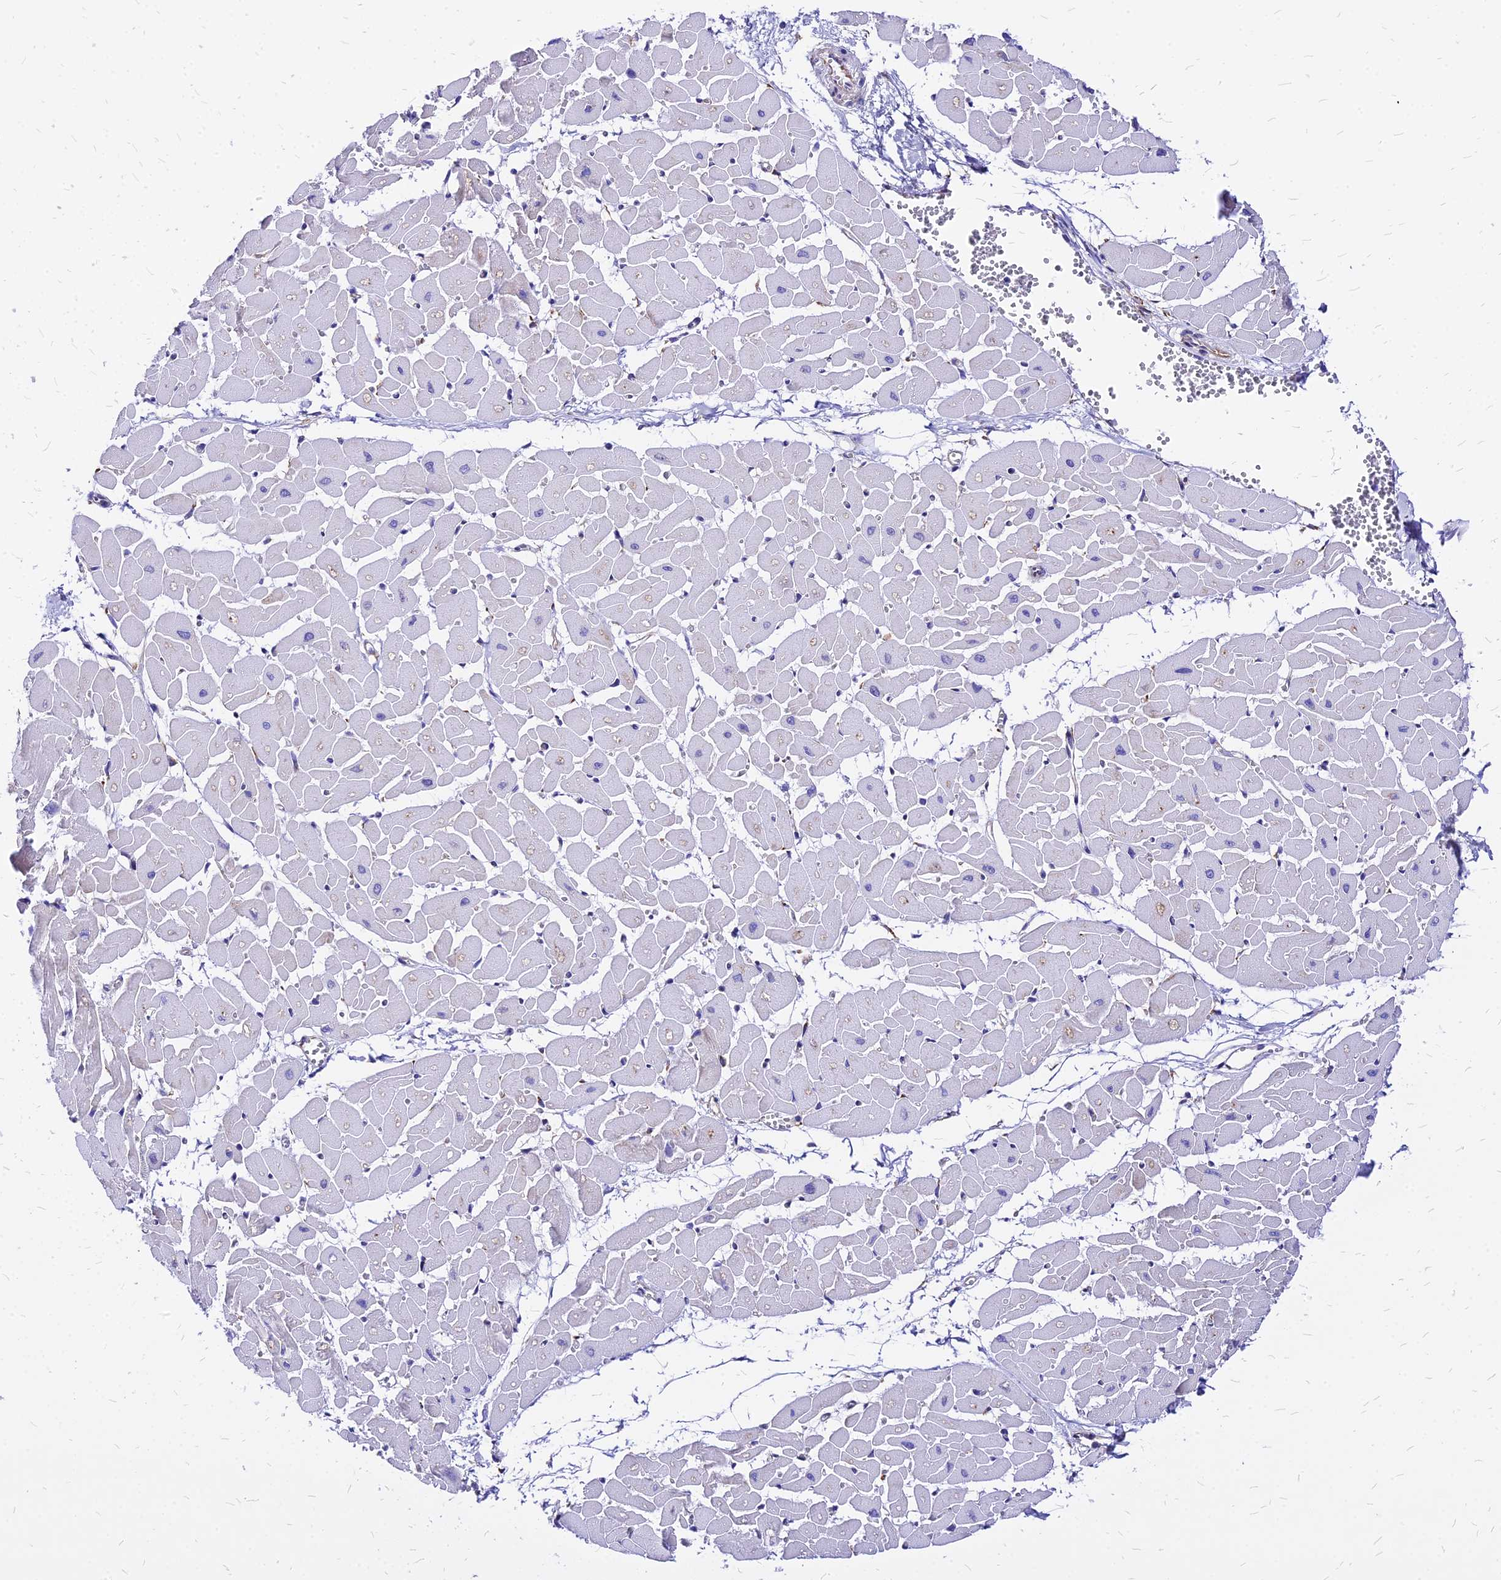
{"staining": {"intensity": "negative", "quantity": "none", "location": "none"}, "tissue": "heart muscle", "cell_type": "Cardiomyocytes", "image_type": "normal", "snomed": [{"axis": "morphology", "description": "Normal tissue, NOS"}, {"axis": "topography", "description": "Heart"}], "caption": "This is a micrograph of immunohistochemistry staining of unremarkable heart muscle, which shows no expression in cardiomyocytes. (DAB (3,3'-diaminobenzidine) IHC with hematoxylin counter stain).", "gene": "RPL19", "patient": {"sex": "female", "age": 19}}